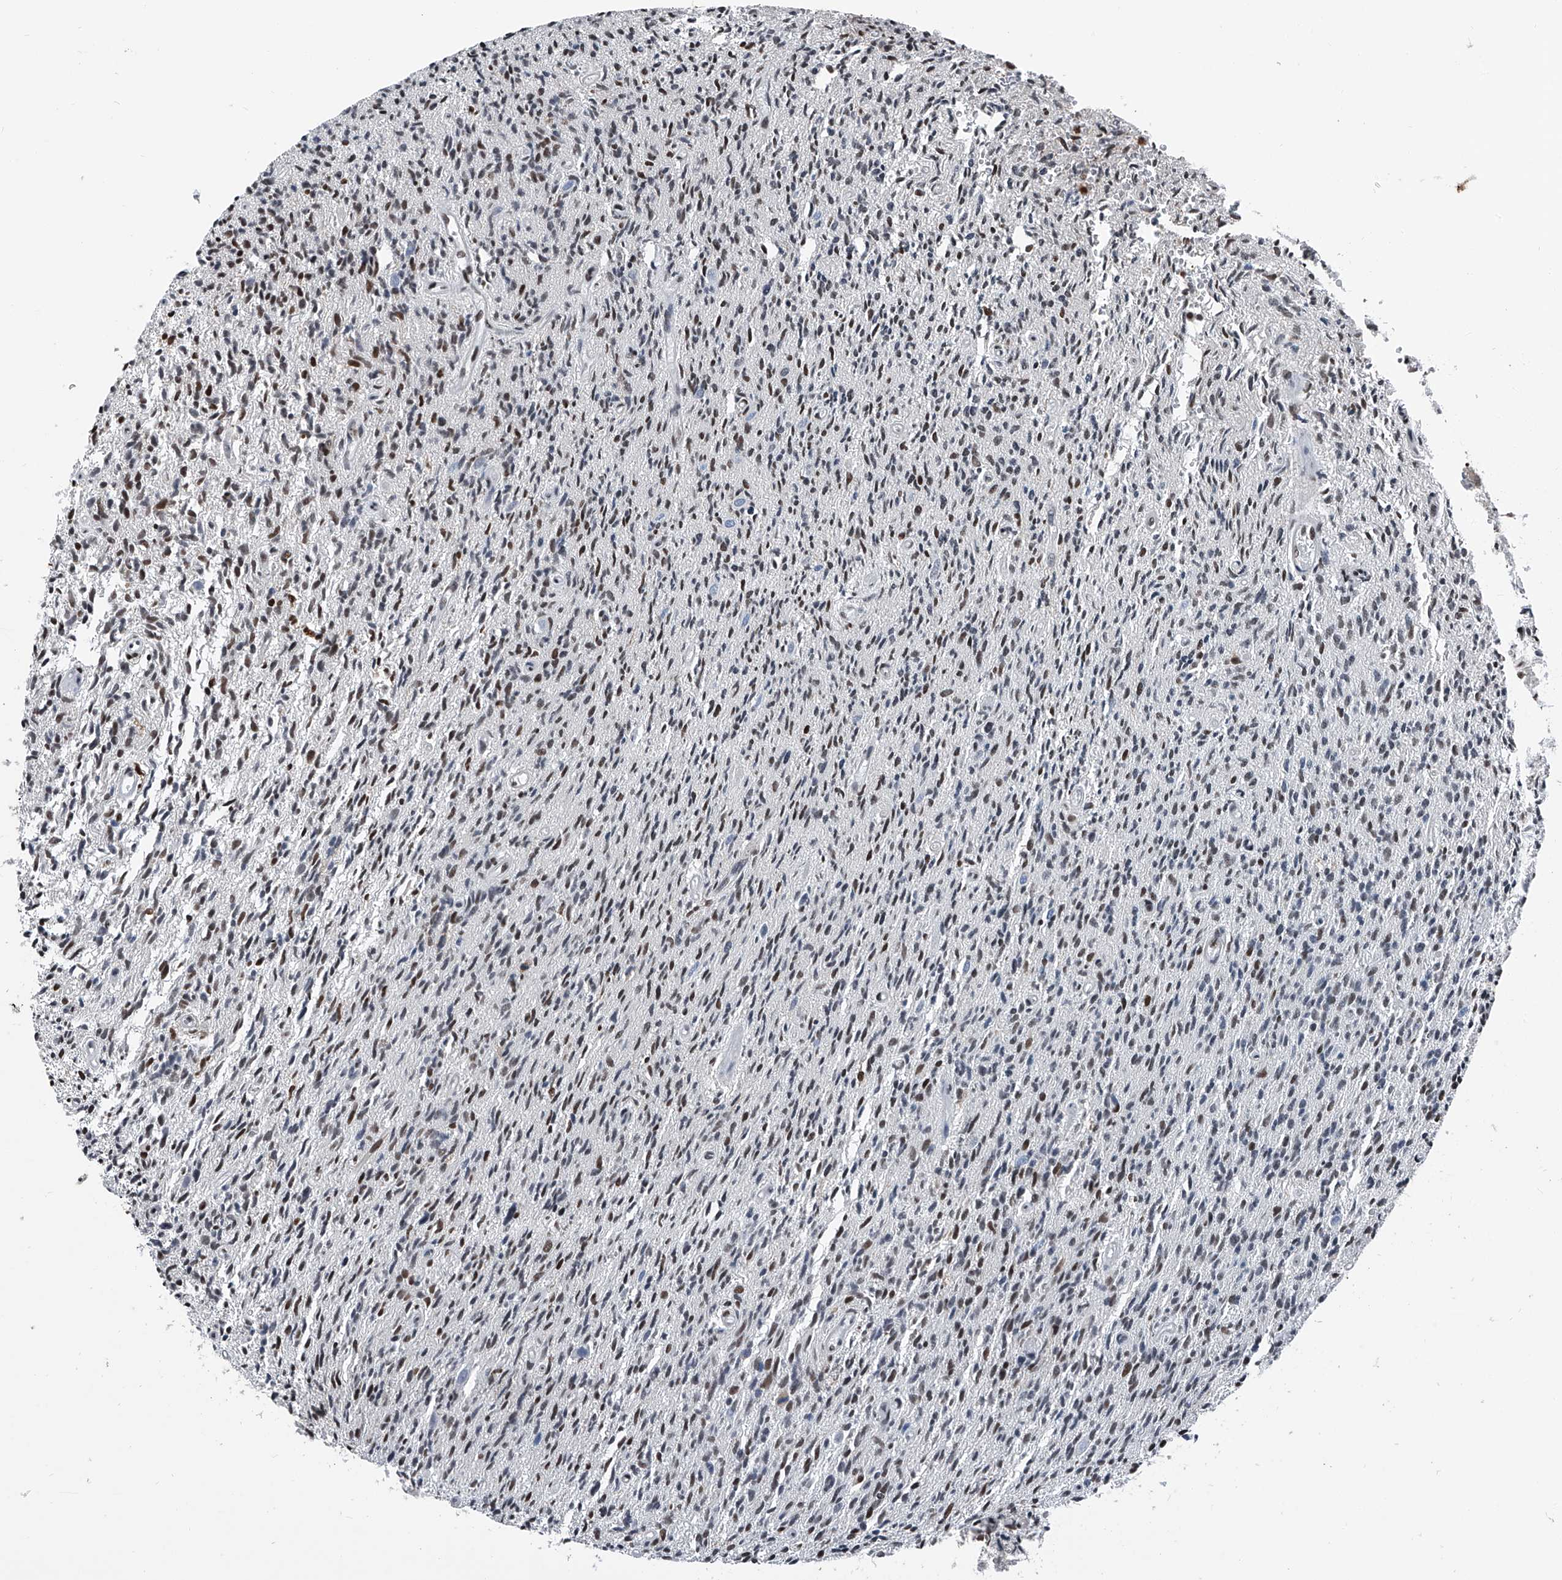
{"staining": {"intensity": "negative", "quantity": "none", "location": "none"}, "tissue": "glioma", "cell_type": "Tumor cells", "image_type": "cancer", "snomed": [{"axis": "morphology", "description": "Glioma, malignant, High grade"}, {"axis": "topography", "description": "Brain"}], "caption": "The immunohistochemistry image has no significant positivity in tumor cells of high-grade glioma (malignant) tissue.", "gene": "FKBP5", "patient": {"sex": "female", "age": 57}}